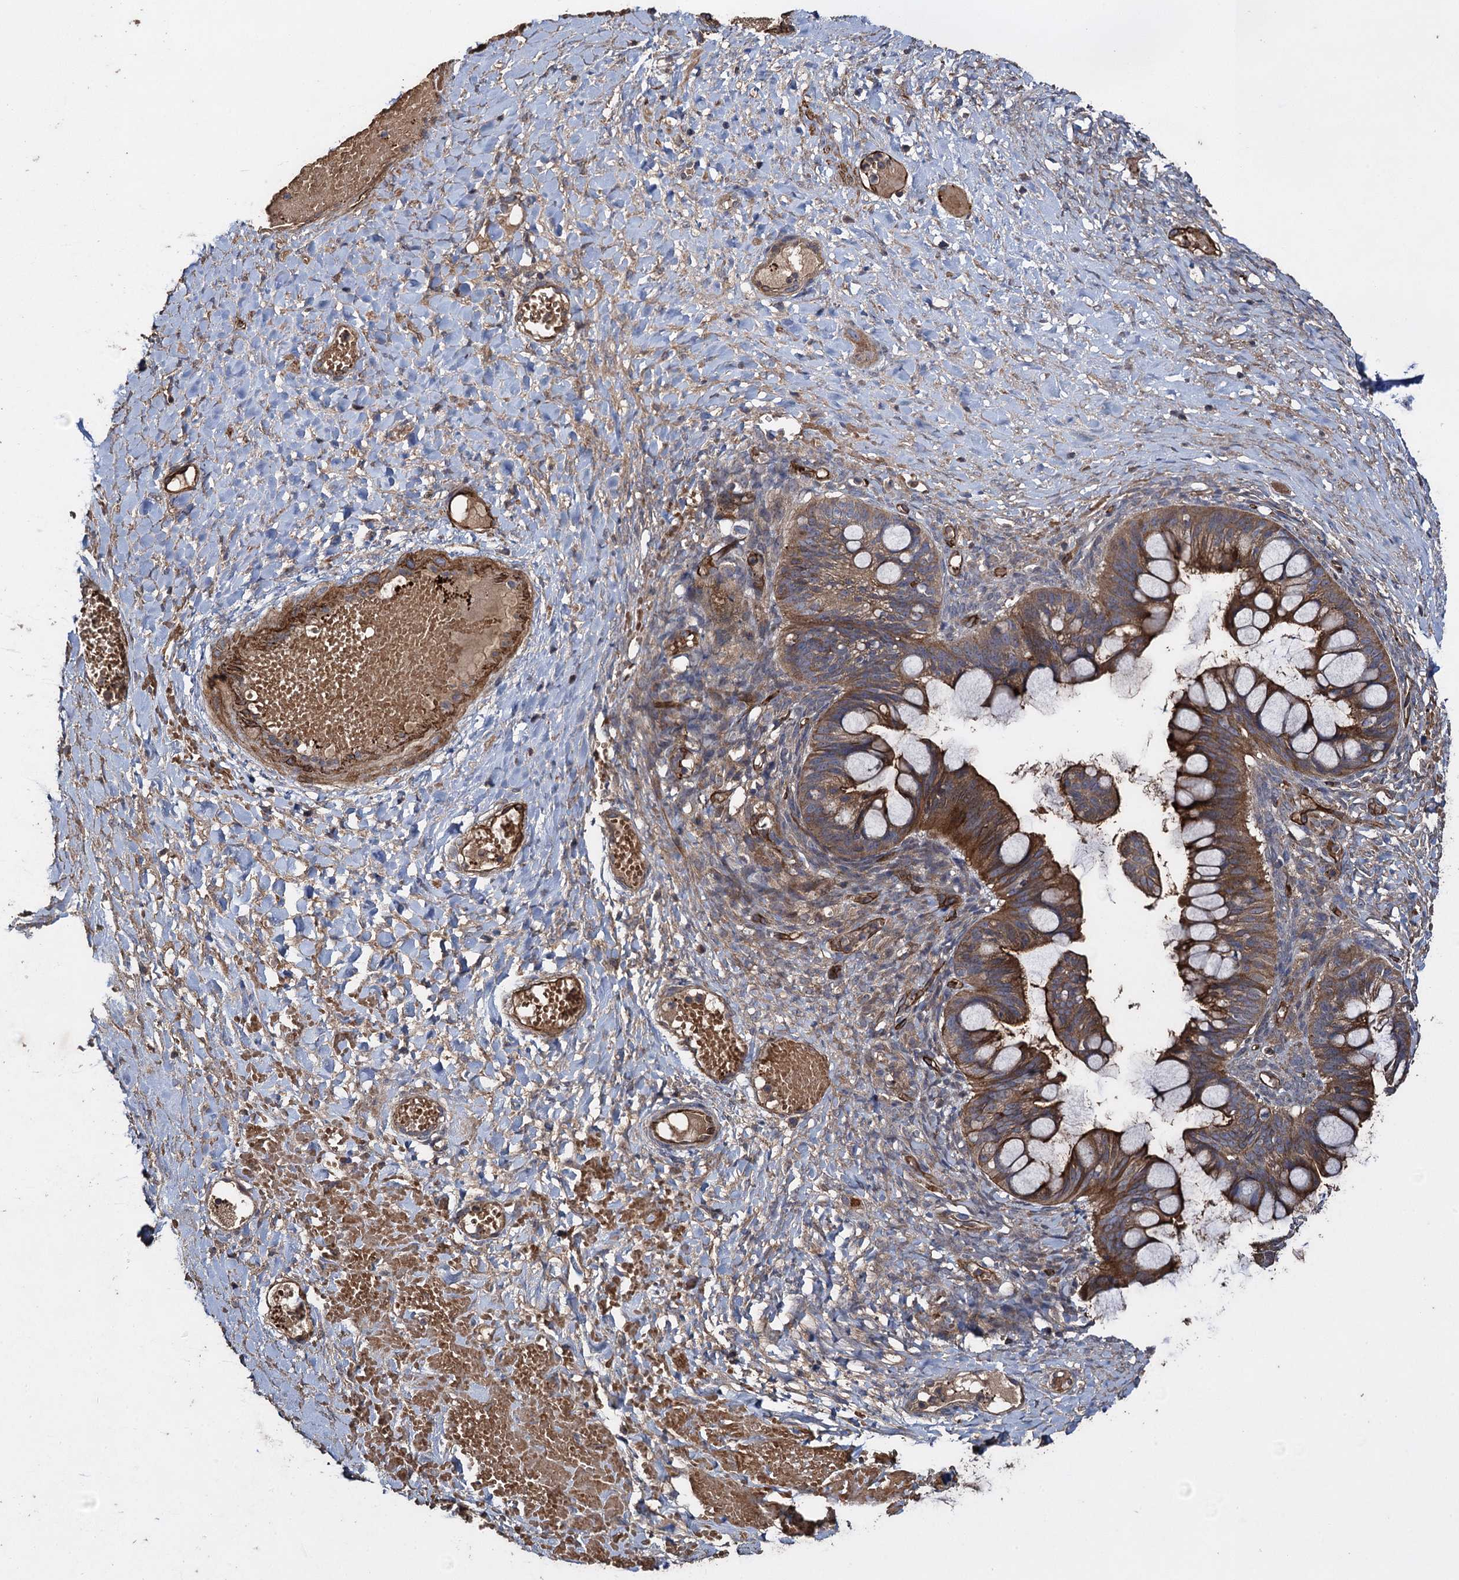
{"staining": {"intensity": "moderate", "quantity": ">75%", "location": "cytoplasmic/membranous"}, "tissue": "ovarian cancer", "cell_type": "Tumor cells", "image_type": "cancer", "snomed": [{"axis": "morphology", "description": "Cystadenocarcinoma, mucinous, NOS"}, {"axis": "topography", "description": "Ovary"}], "caption": "Immunohistochemistry (IHC) histopathology image of neoplastic tissue: human ovarian cancer stained using IHC exhibits medium levels of moderate protein expression localized specifically in the cytoplasmic/membranous of tumor cells, appearing as a cytoplasmic/membranous brown color.", "gene": "TXNDC11", "patient": {"sex": "female", "age": 73}}